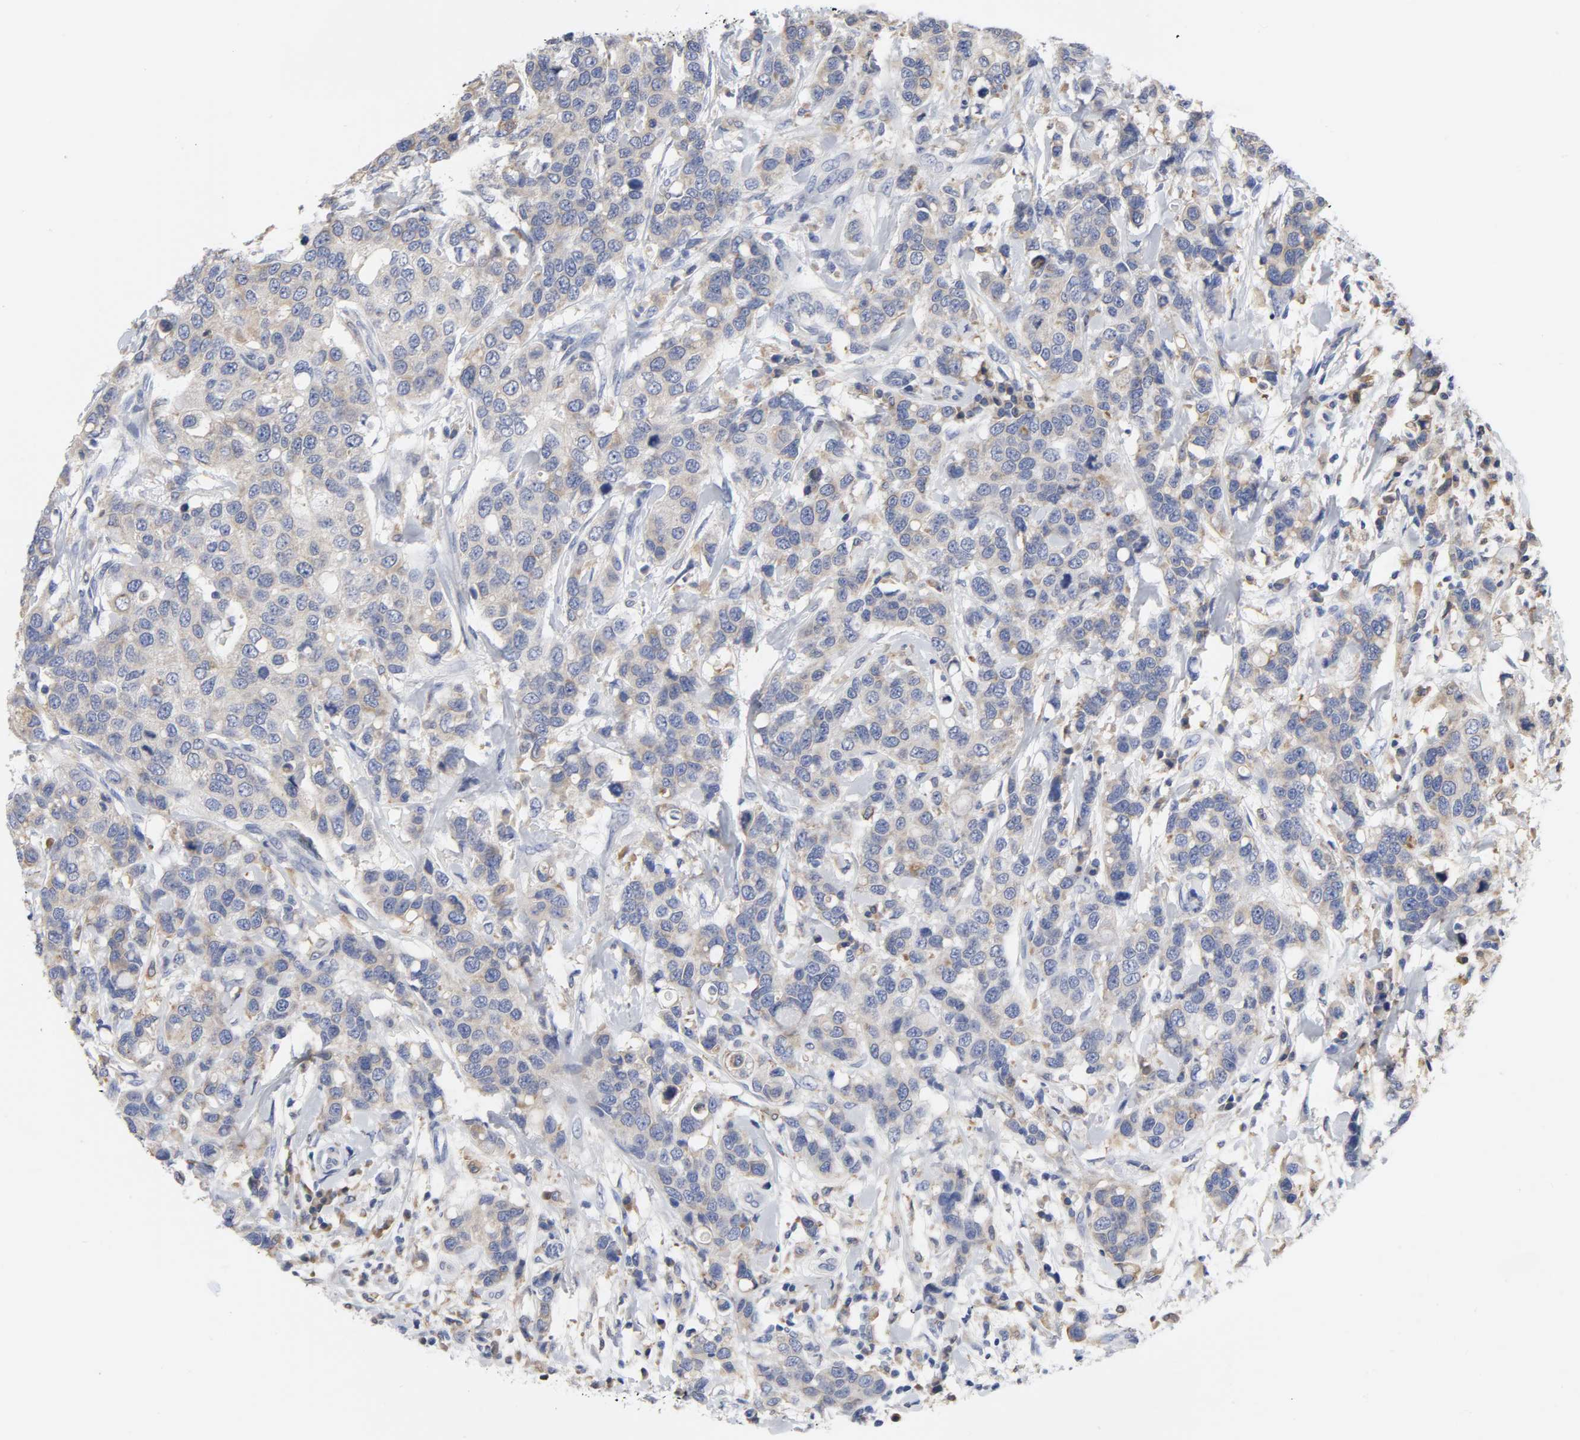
{"staining": {"intensity": "weak", "quantity": ">75%", "location": "cytoplasmic/membranous"}, "tissue": "breast cancer", "cell_type": "Tumor cells", "image_type": "cancer", "snomed": [{"axis": "morphology", "description": "Duct carcinoma"}, {"axis": "topography", "description": "Breast"}], "caption": "A low amount of weak cytoplasmic/membranous expression is appreciated in about >75% of tumor cells in breast infiltrating ductal carcinoma tissue.", "gene": "HCK", "patient": {"sex": "female", "age": 27}}